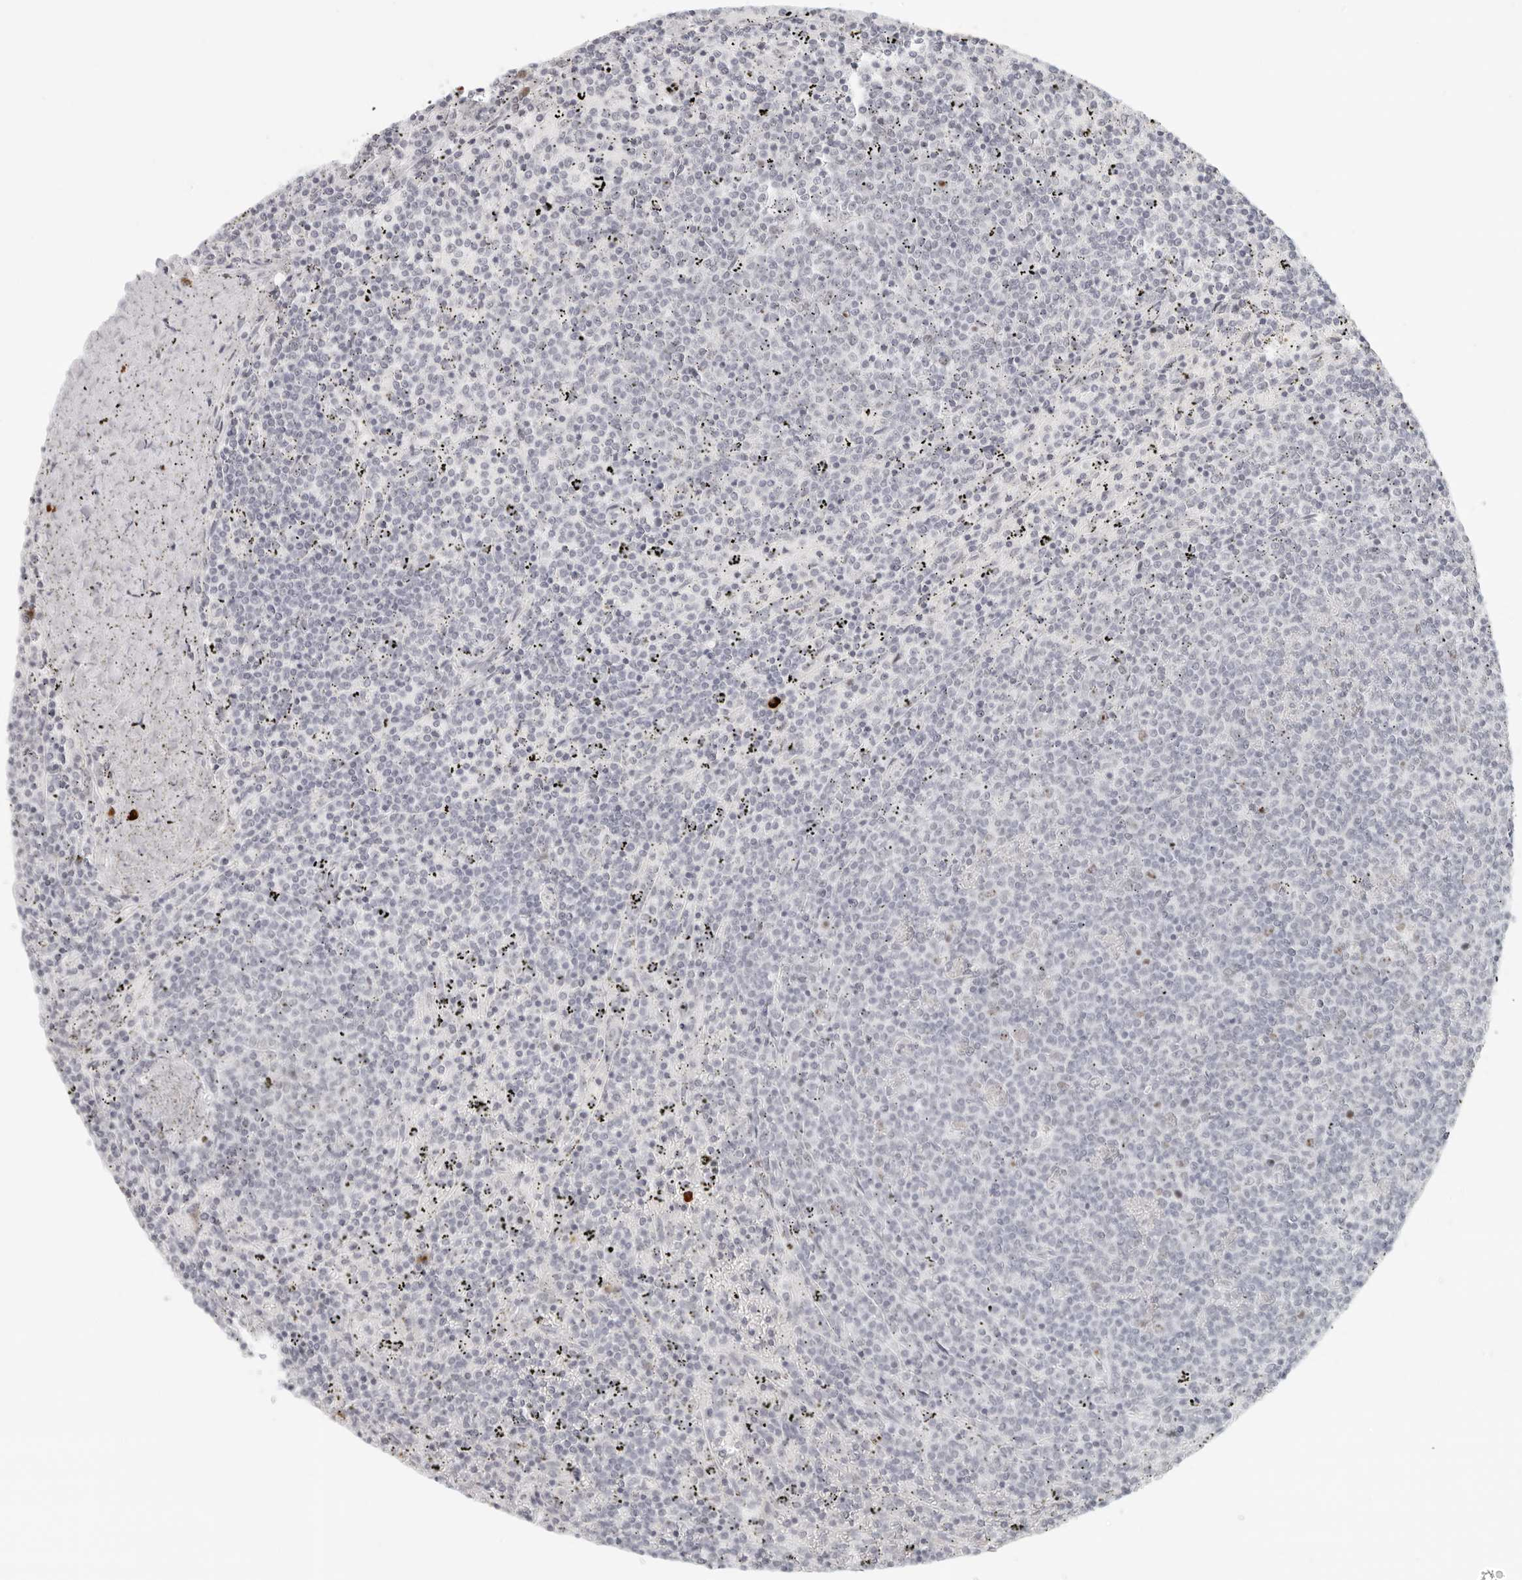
{"staining": {"intensity": "negative", "quantity": "none", "location": "none"}, "tissue": "lymphoma", "cell_type": "Tumor cells", "image_type": "cancer", "snomed": [{"axis": "morphology", "description": "Malignant lymphoma, non-Hodgkin's type, Low grade"}, {"axis": "topography", "description": "Spleen"}], "caption": "There is no significant staining in tumor cells of lymphoma.", "gene": "ZNF678", "patient": {"sex": "female", "age": 50}}